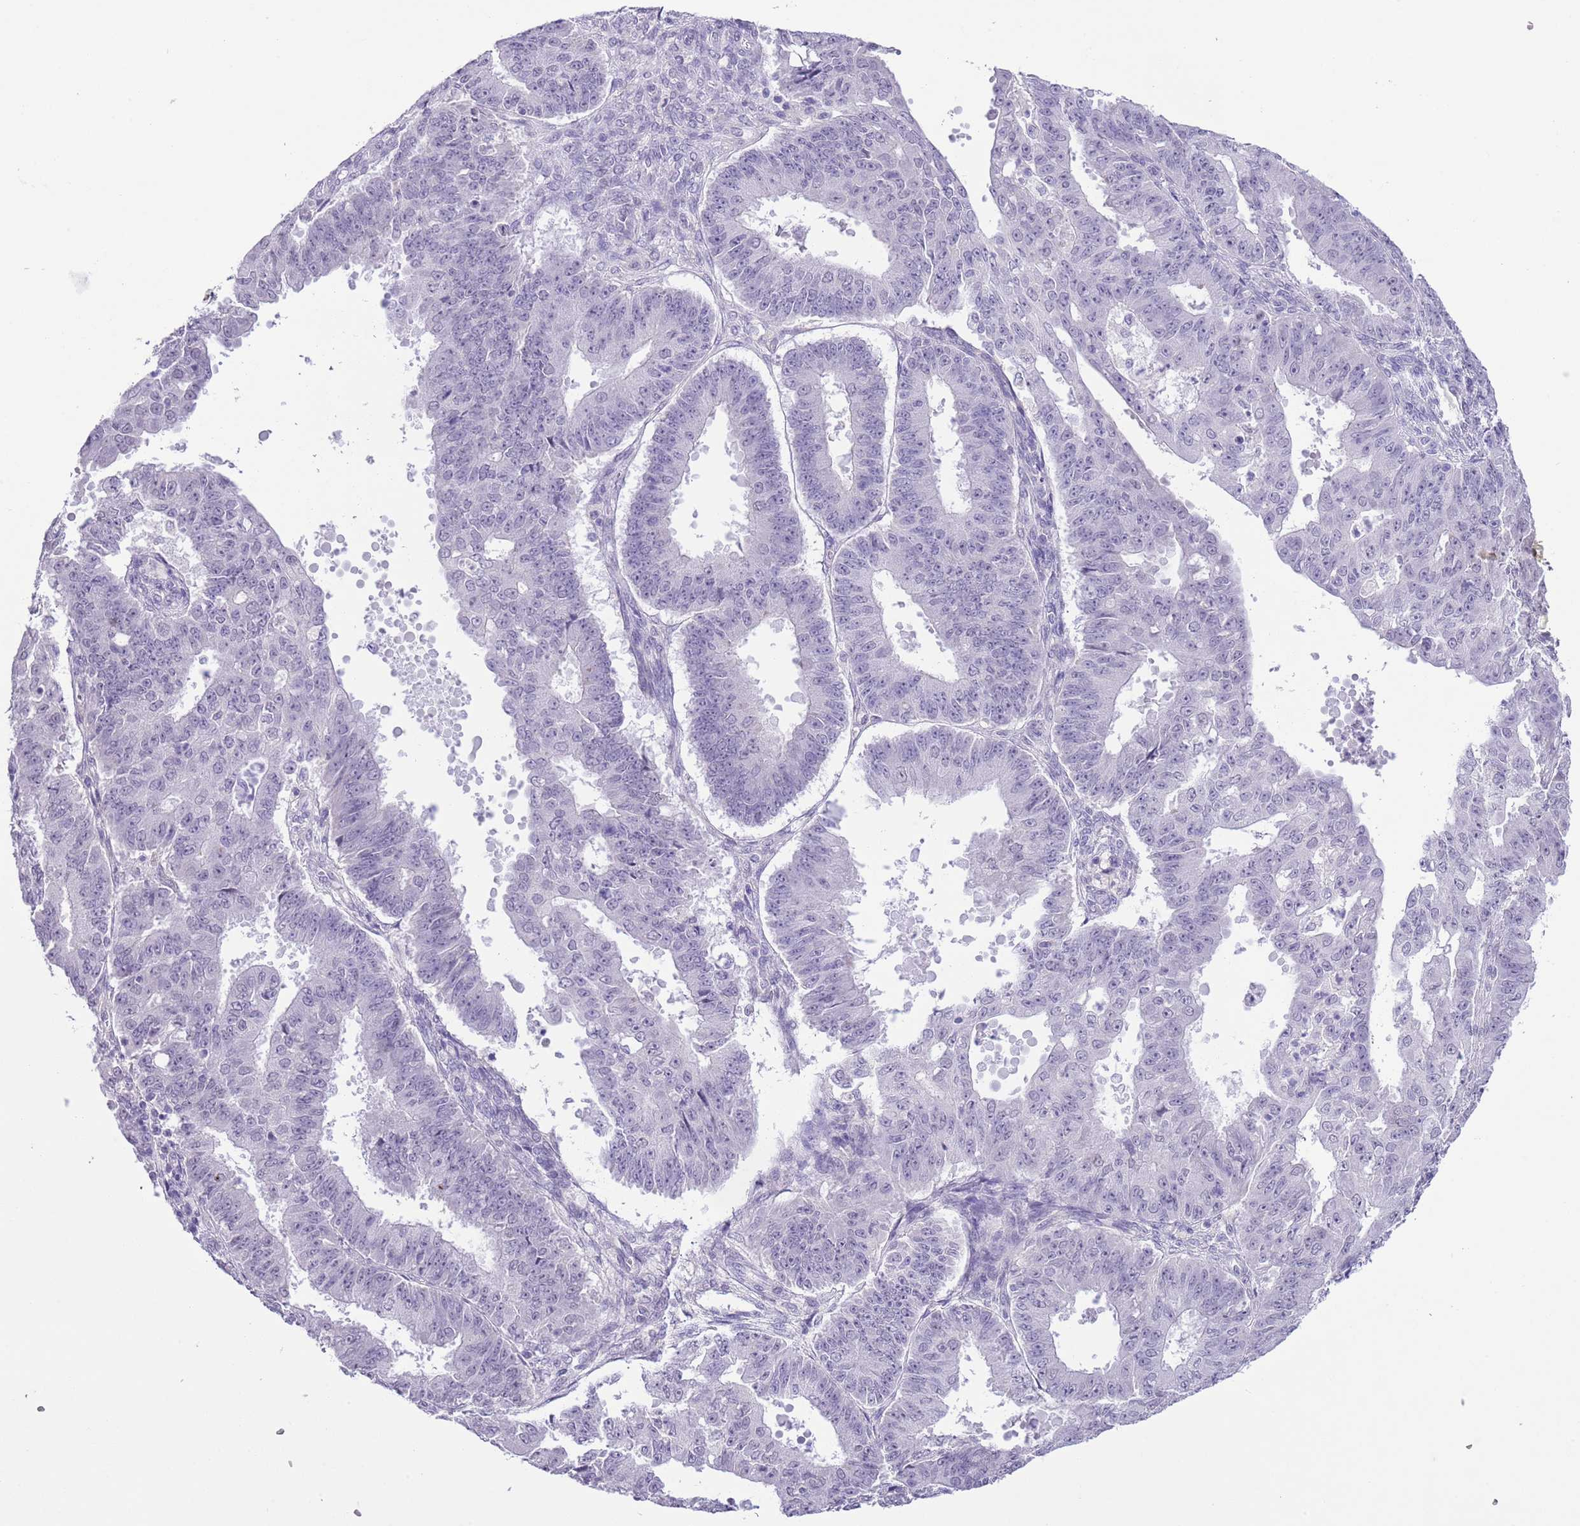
{"staining": {"intensity": "negative", "quantity": "none", "location": "none"}, "tissue": "ovarian cancer", "cell_type": "Tumor cells", "image_type": "cancer", "snomed": [{"axis": "morphology", "description": "Carcinoma, endometroid"}, {"axis": "topography", "description": "Appendix"}, {"axis": "topography", "description": "Ovary"}], "caption": "Ovarian cancer stained for a protein using IHC demonstrates no staining tumor cells.", "gene": "MIDN", "patient": {"sex": "female", "age": 42}}